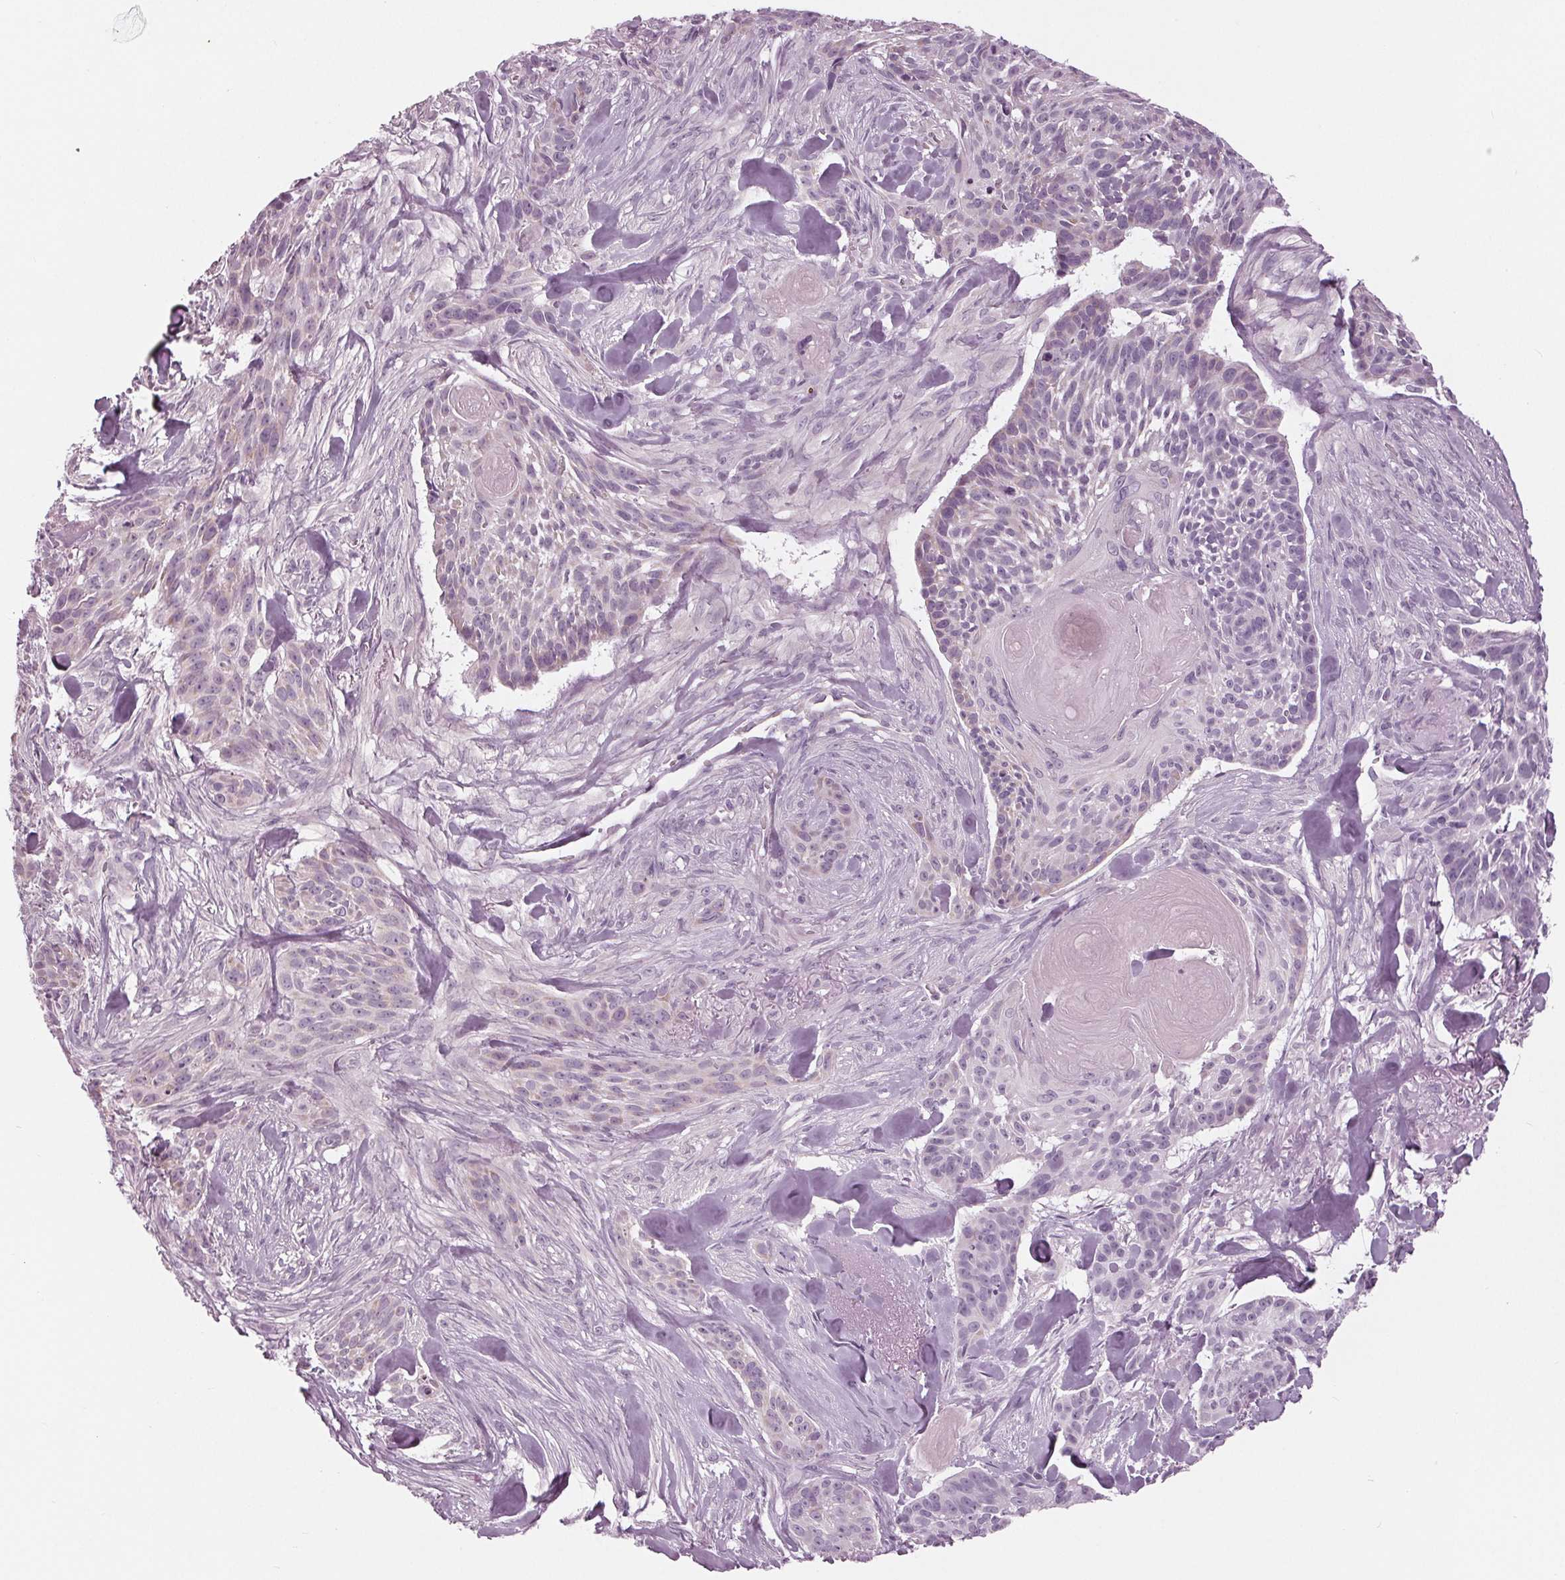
{"staining": {"intensity": "negative", "quantity": "none", "location": "none"}, "tissue": "skin cancer", "cell_type": "Tumor cells", "image_type": "cancer", "snomed": [{"axis": "morphology", "description": "Basal cell carcinoma"}, {"axis": "topography", "description": "Skin"}], "caption": "Skin basal cell carcinoma stained for a protein using IHC demonstrates no staining tumor cells.", "gene": "SAMD4A", "patient": {"sex": "male", "age": 87}}